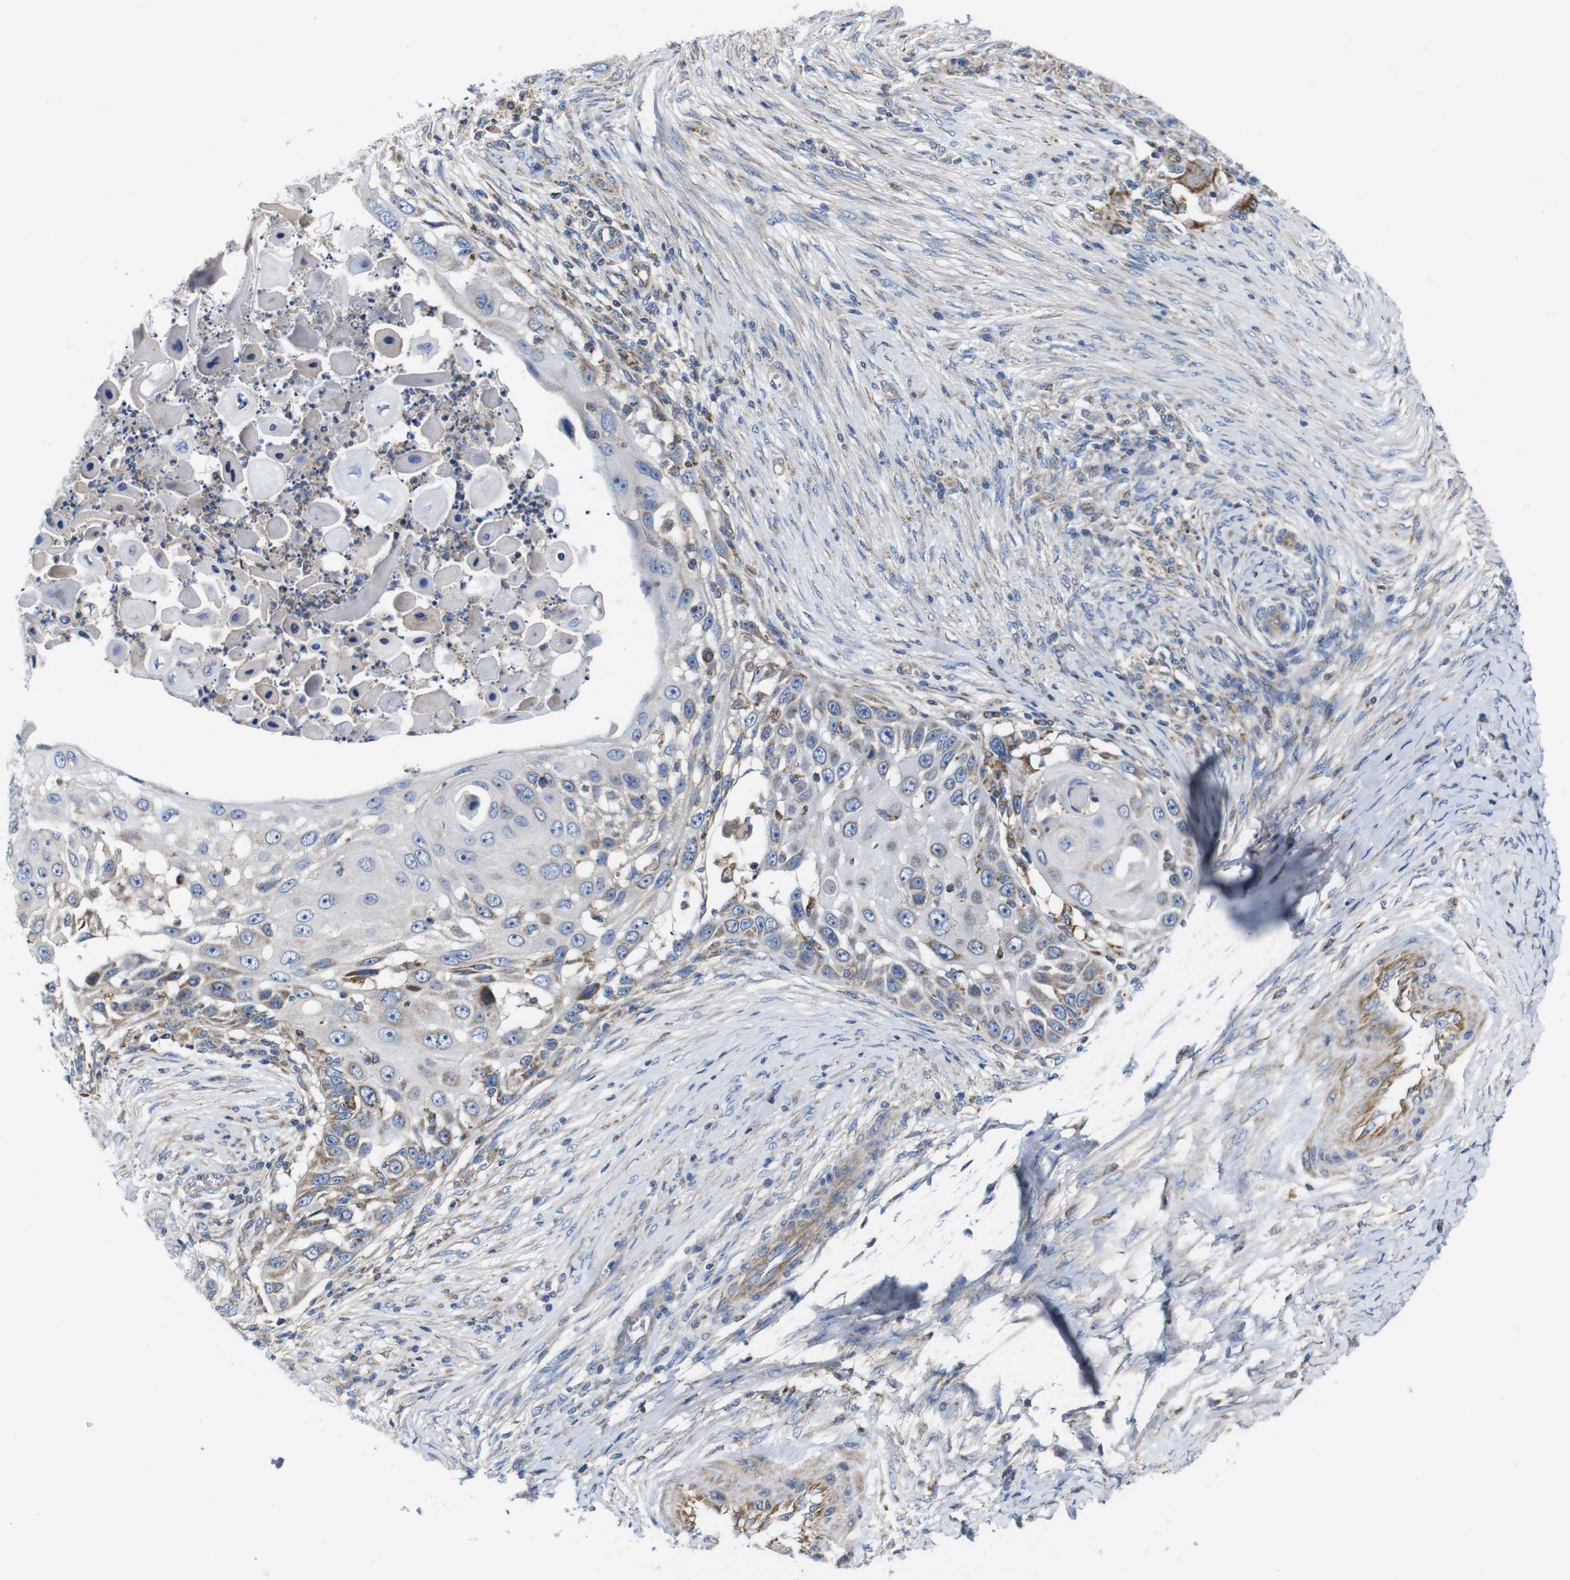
{"staining": {"intensity": "weak", "quantity": "25%-75%", "location": "cytoplasmic/membranous"}, "tissue": "skin cancer", "cell_type": "Tumor cells", "image_type": "cancer", "snomed": [{"axis": "morphology", "description": "Squamous cell carcinoma, NOS"}, {"axis": "topography", "description": "Skin"}], "caption": "The photomicrograph shows immunohistochemical staining of squamous cell carcinoma (skin). There is weak cytoplasmic/membranous staining is identified in about 25%-75% of tumor cells.", "gene": "PDCD1LG2", "patient": {"sex": "female", "age": 44}}